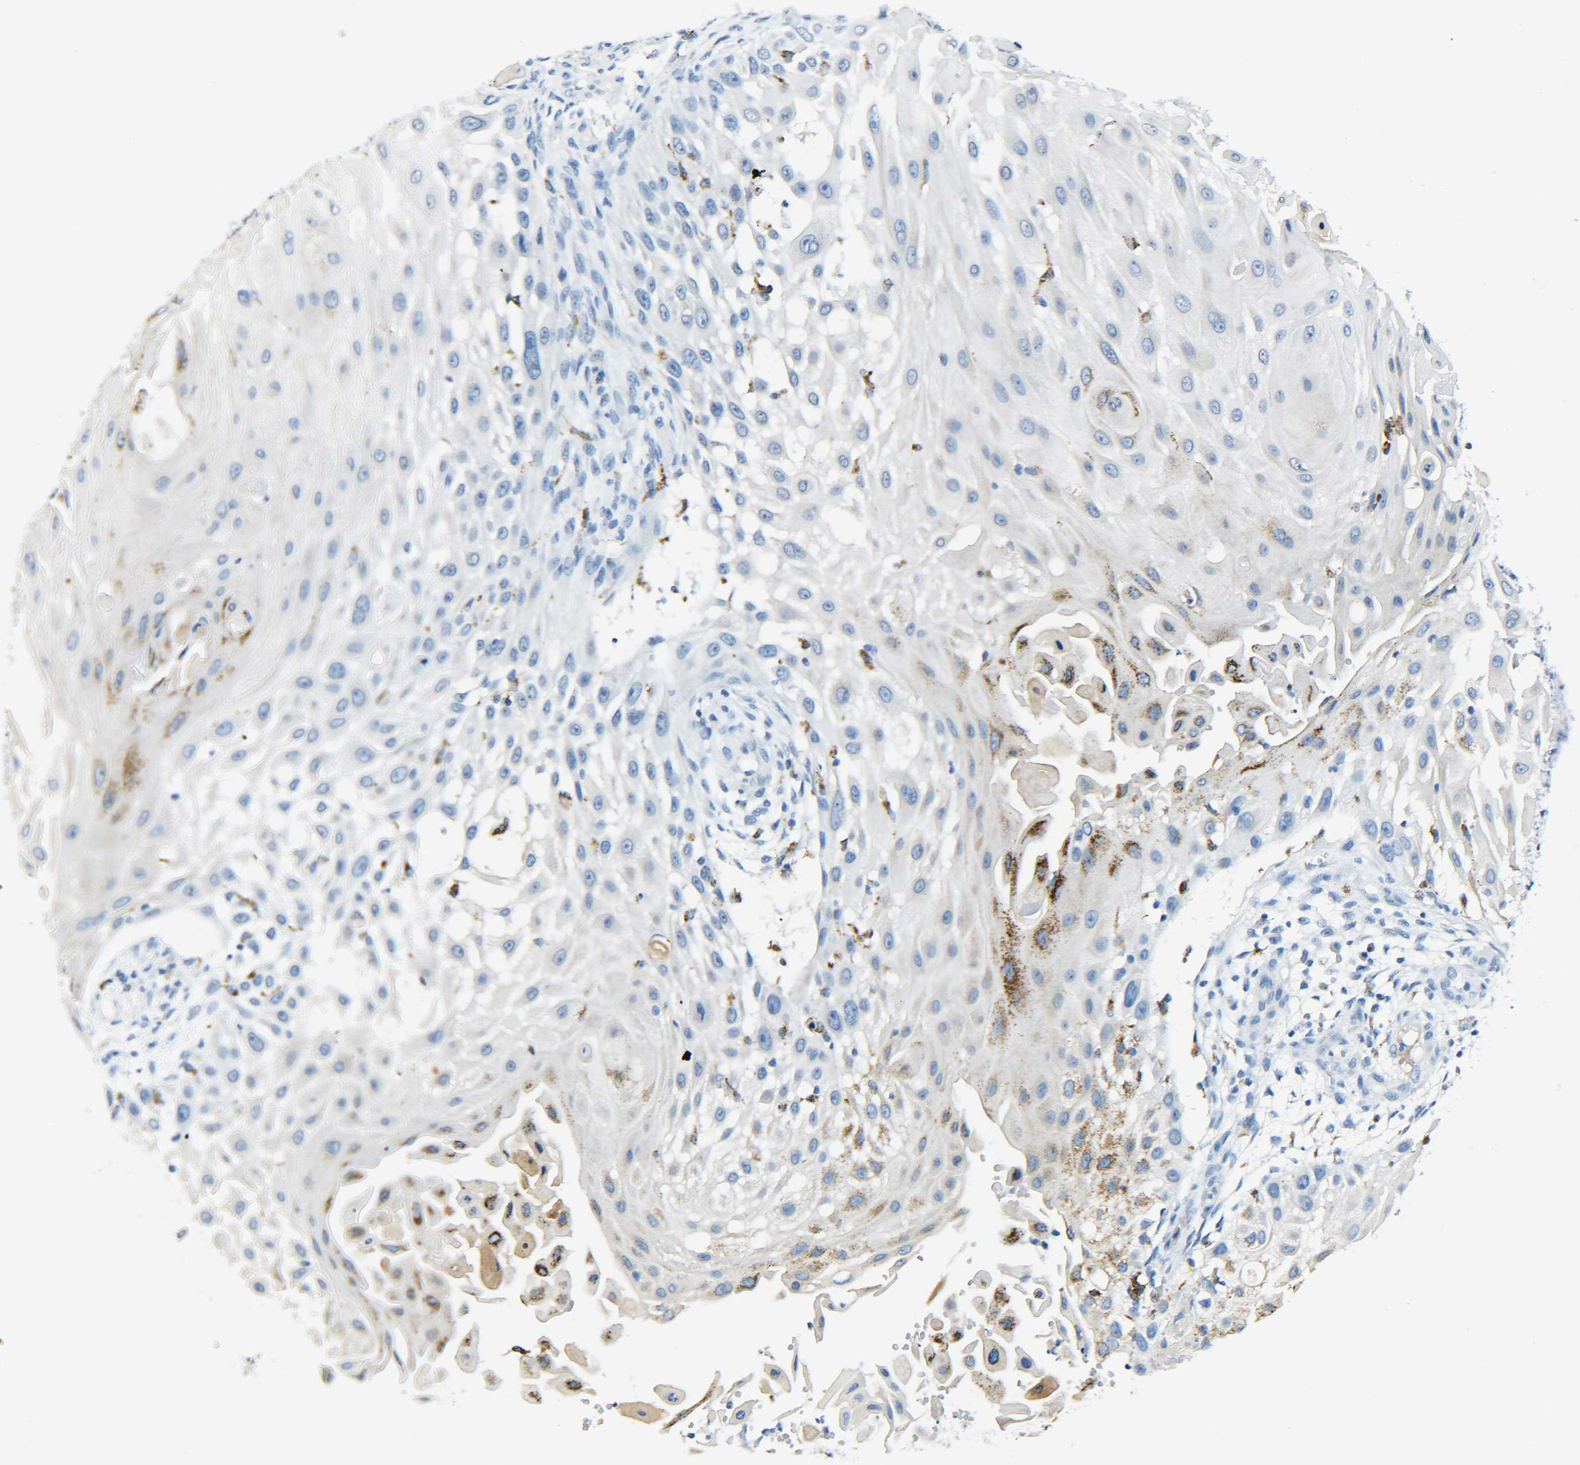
{"staining": {"intensity": "moderate", "quantity": "<25%", "location": "cytoplasmic/membranous"}, "tissue": "skin cancer", "cell_type": "Tumor cells", "image_type": "cancer", "snomed": [{"axis": "morphology", "description": "Squamous cell carcinoma, NOS"}, {"axis": "topography", "description": "Skin"}], "caption": "Skin squamous cell carcinoma stained with a protein marker demonstrates moderate staining in tumor cells.", "gene": "C15orf48", "patient": {"sex": "female", "age": 44}}